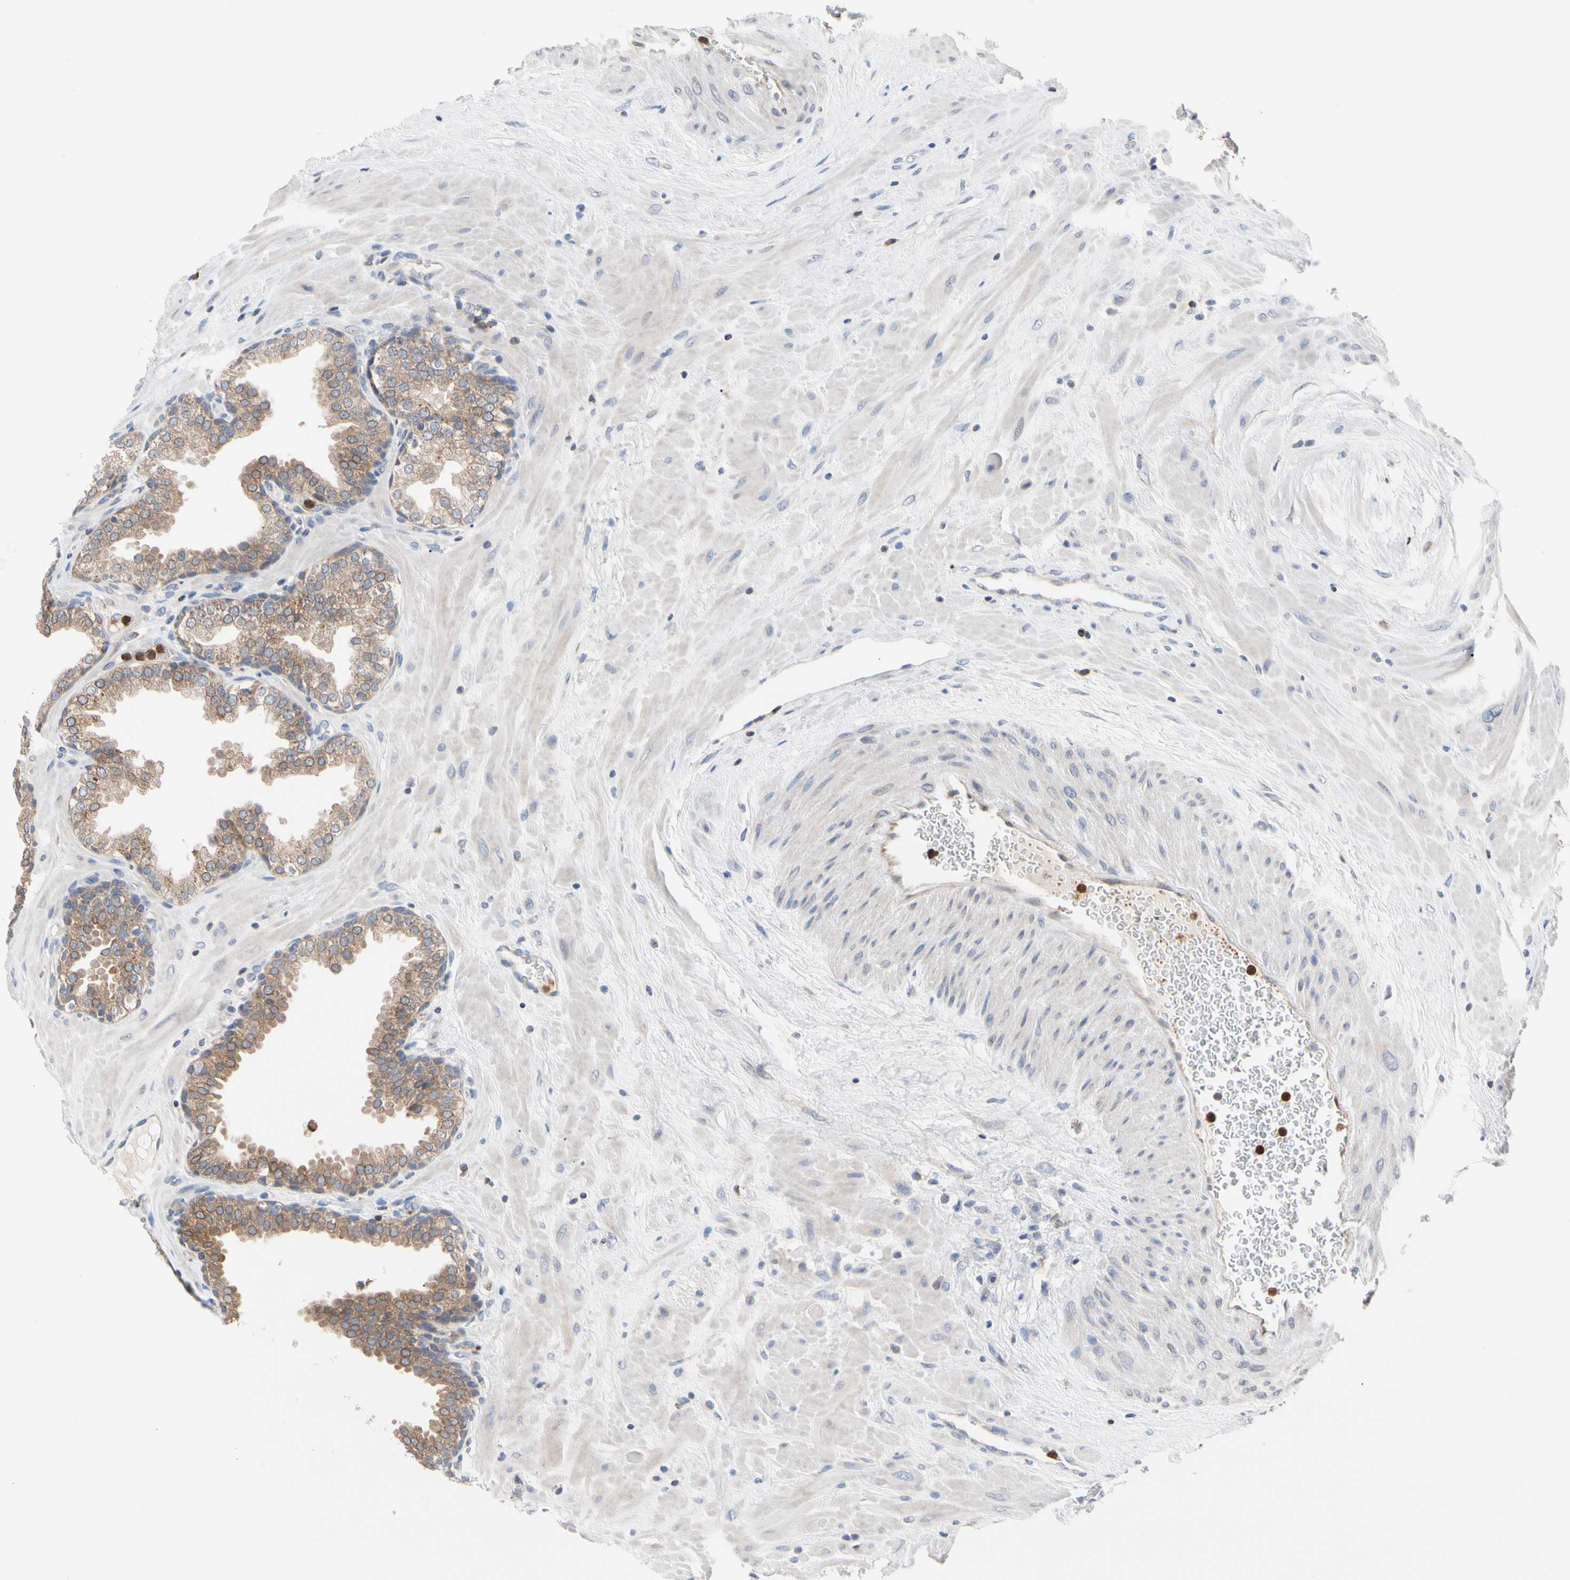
{"staining": {"intensity": "moderate", "quantity": "25%-75%", "location": "cytoplasmic/membranous,nuclear"}, "tissue": "prostate", "cell_type": "Glandular cells", "image_type": "normal", "snomed": [{"axis": "morphology", "description": "Normal tissue, NOS"}, {"axis": "topography", "description": "Prostate"}], "caption": "Protein staining reveals moderate cytoplasmic/membranous,nuclear expression in about 25%-75% of glandular cells in normal prostate. The protein of interest is stained brown, and the nuclei are stained in blue (DAB (3,3'-diaminobenzidine) IHC with brightfield microscopy, high magnification).", "gene": "MCL1", "patient": {"sex": "male", "age": 51}}